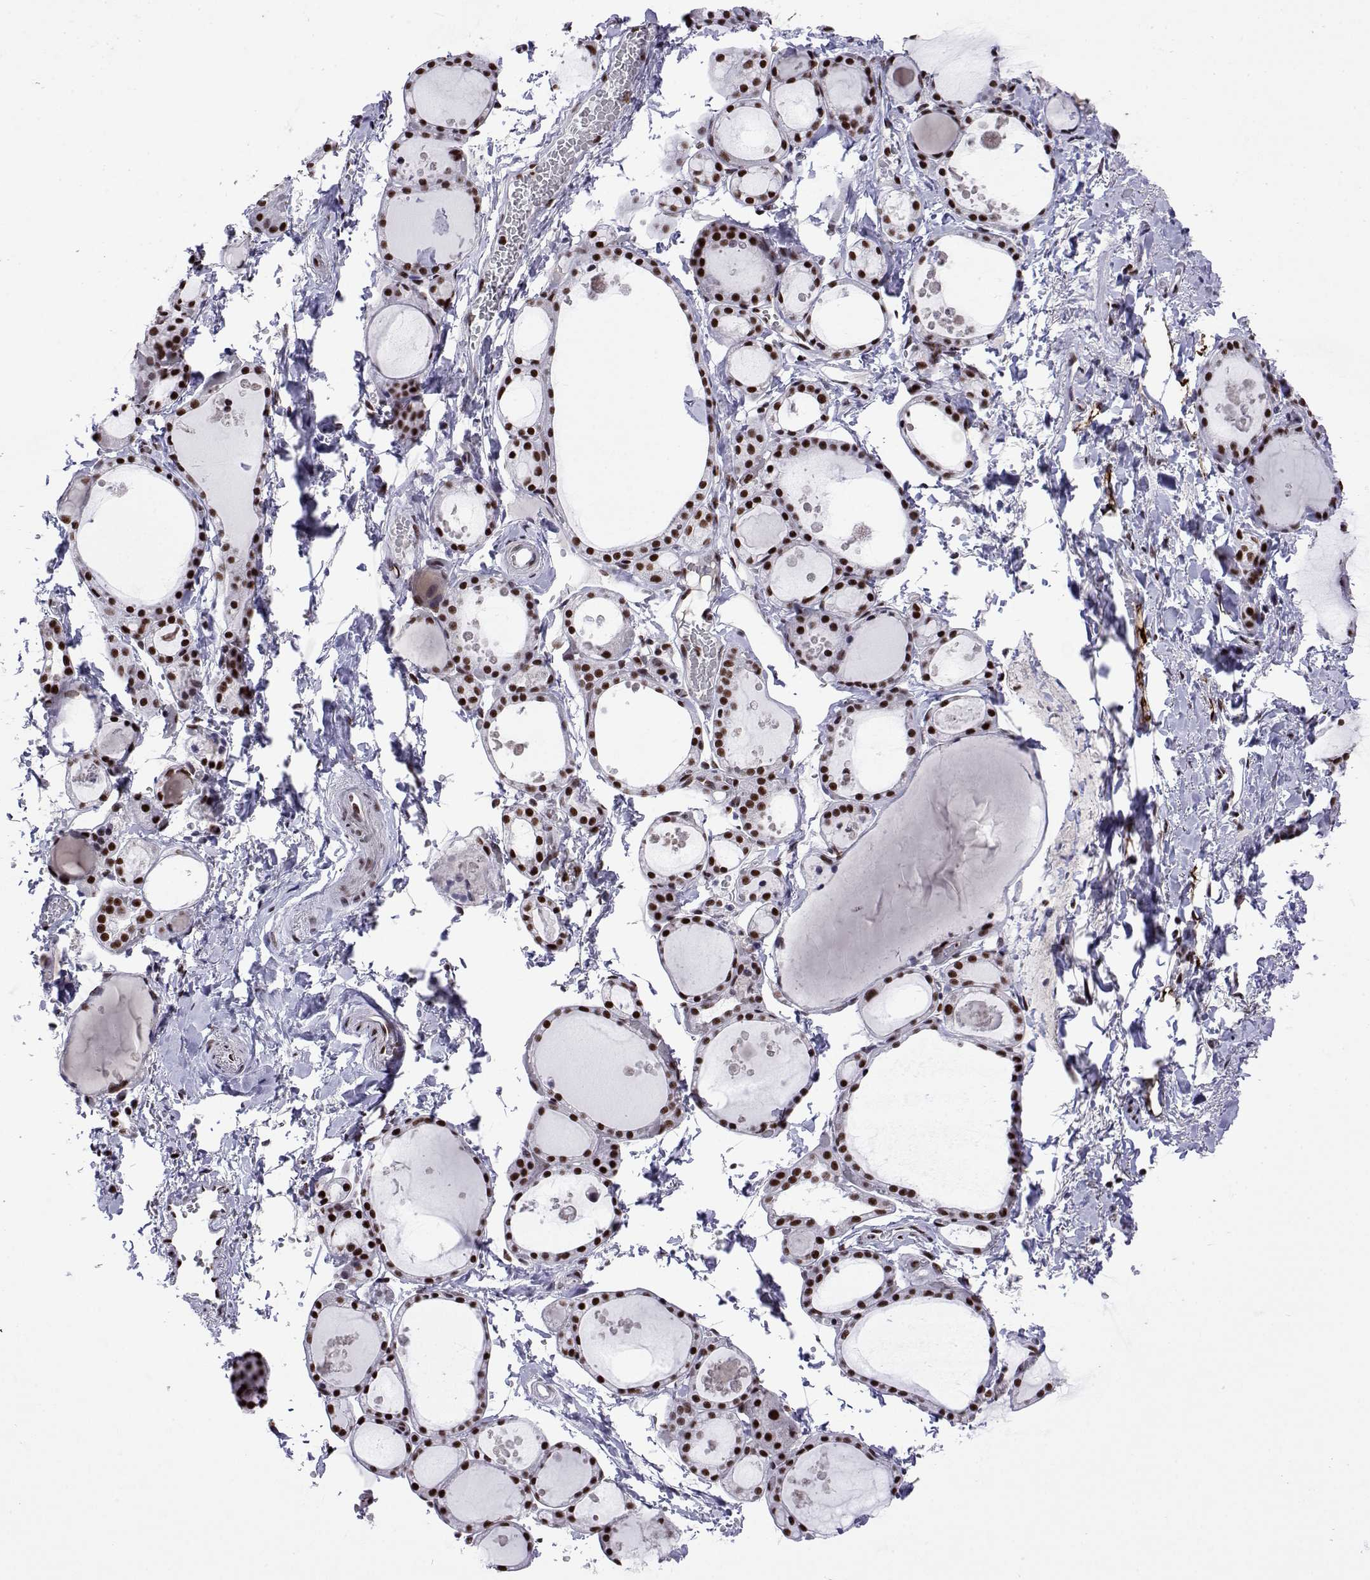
{"staining": {"intensity": "strong", "quantity": ">75%", "location": "nuclear"}, "tissue": "thyroid gland", "cell_type": "Glandular cells", "image_type": "normal", "snomed": [{"axis": "morphology", "description": "Normal tissue, NOS"}, {"axis": "topography", "description": "Thyroid gland"}], "caption": "The histopathology image reveals staining of unremarkable thyroid gland, revealing strong nuclear protein positivity (brown color) within glandular cells. The staining is performed using DAB (3,3'-diaminobenzidine) brown chromogen to label protein expression. The nuclei are counter-stained blue using hematoxylin.", "gene": "POLDIP3", "patient": {"sex": "male", "age": 68}}